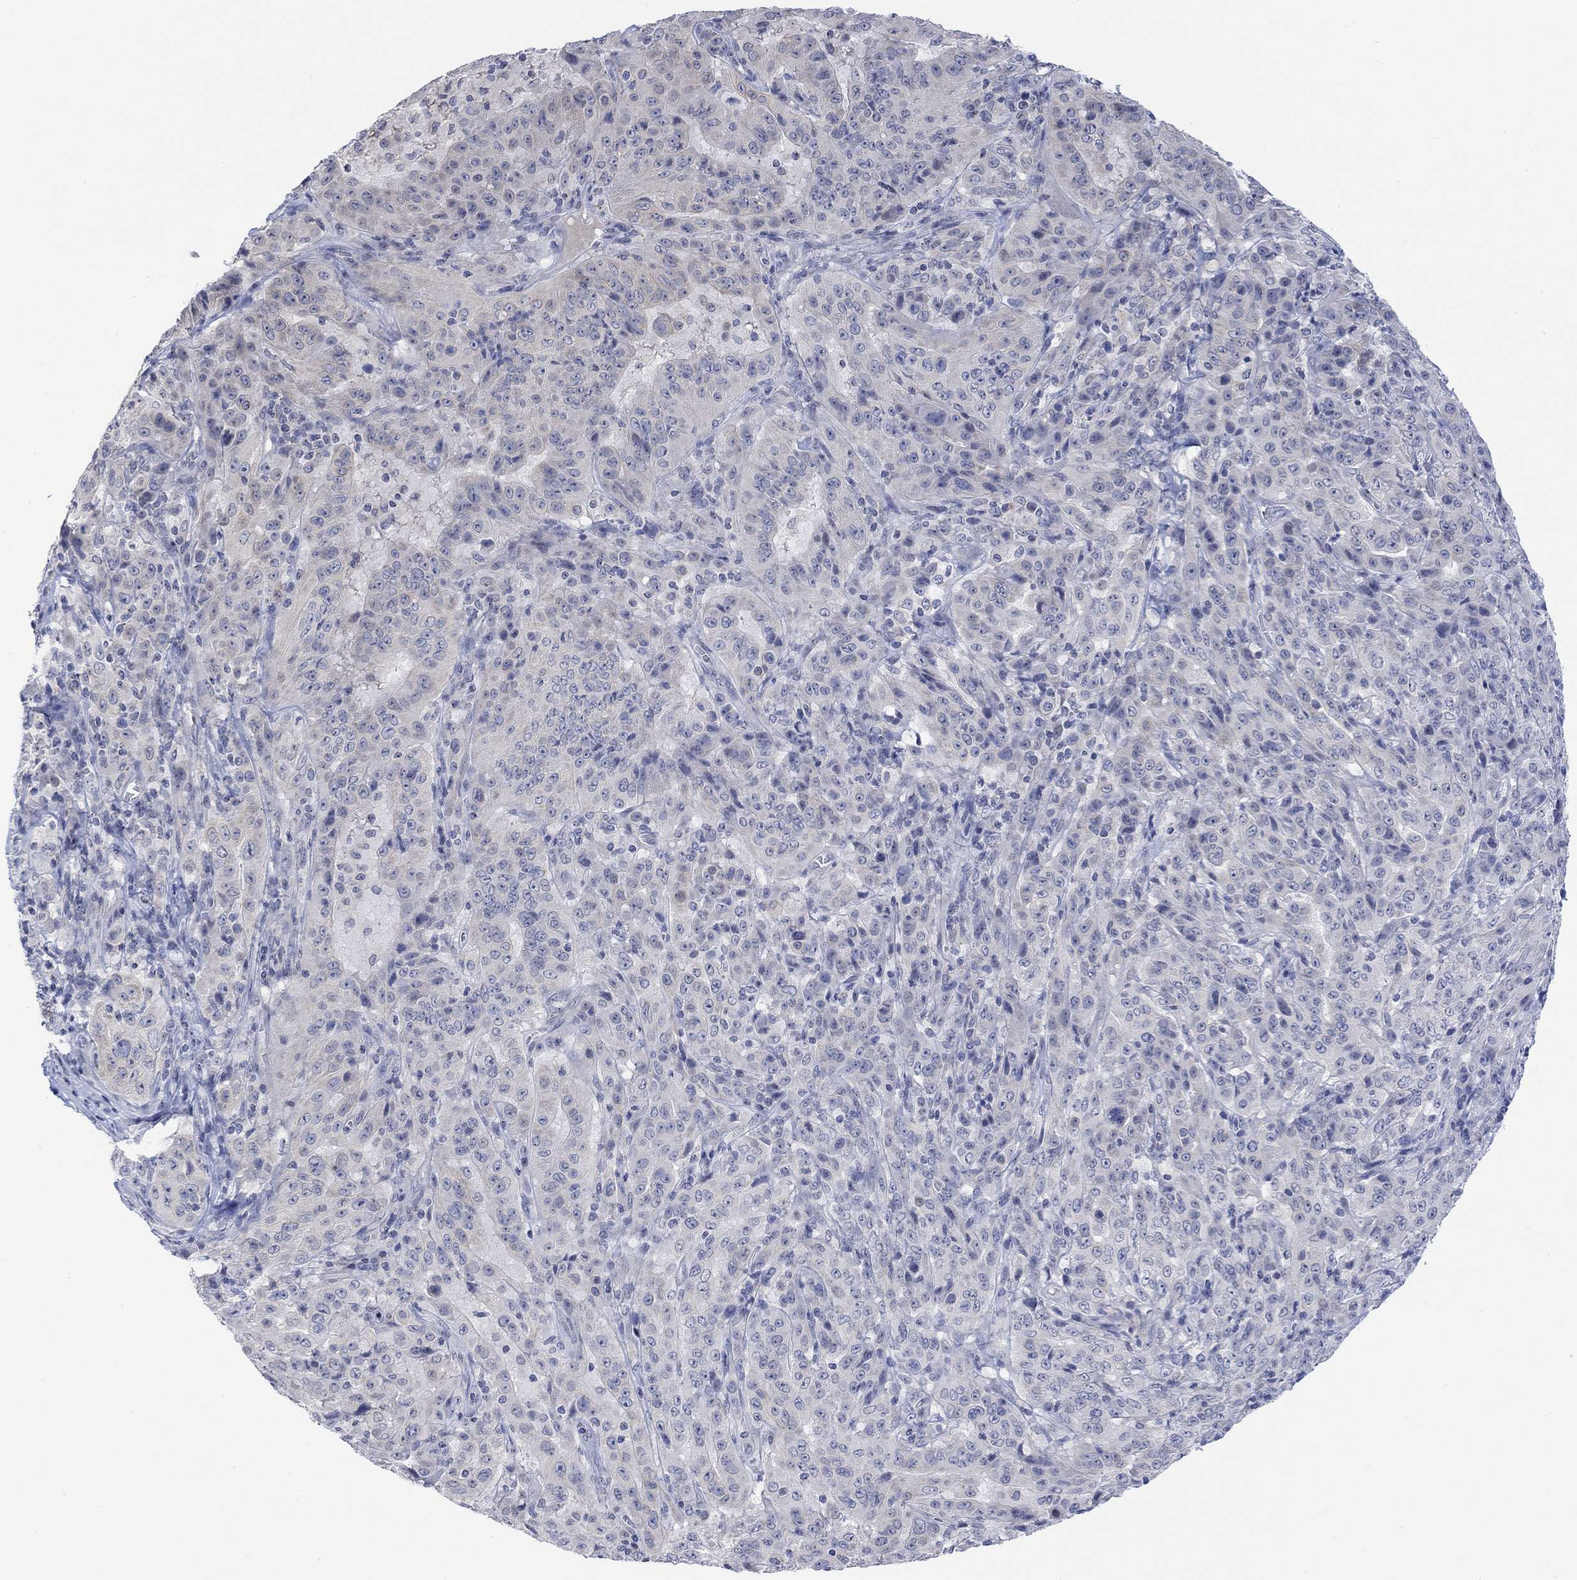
{"staining": {"intensity": "negative", "quantity": "none", "location": "none"}, "tissue": "pancreatic cancer", "cell_type": "Tumor cells", "image_type": "cancer", "snomed": [{"axis": "morphology", "description": "Adenocarcinoma, NOS"}, {"axis": "topography", "description": "Pancreas"}], "caption": "Pancreatic cancer (adenocarcinoma) was stained to show a protein in brown. There is no significant expression in tumor cells.", "gene": "DCX", "patient": {"sex": "male", "age": 63}}